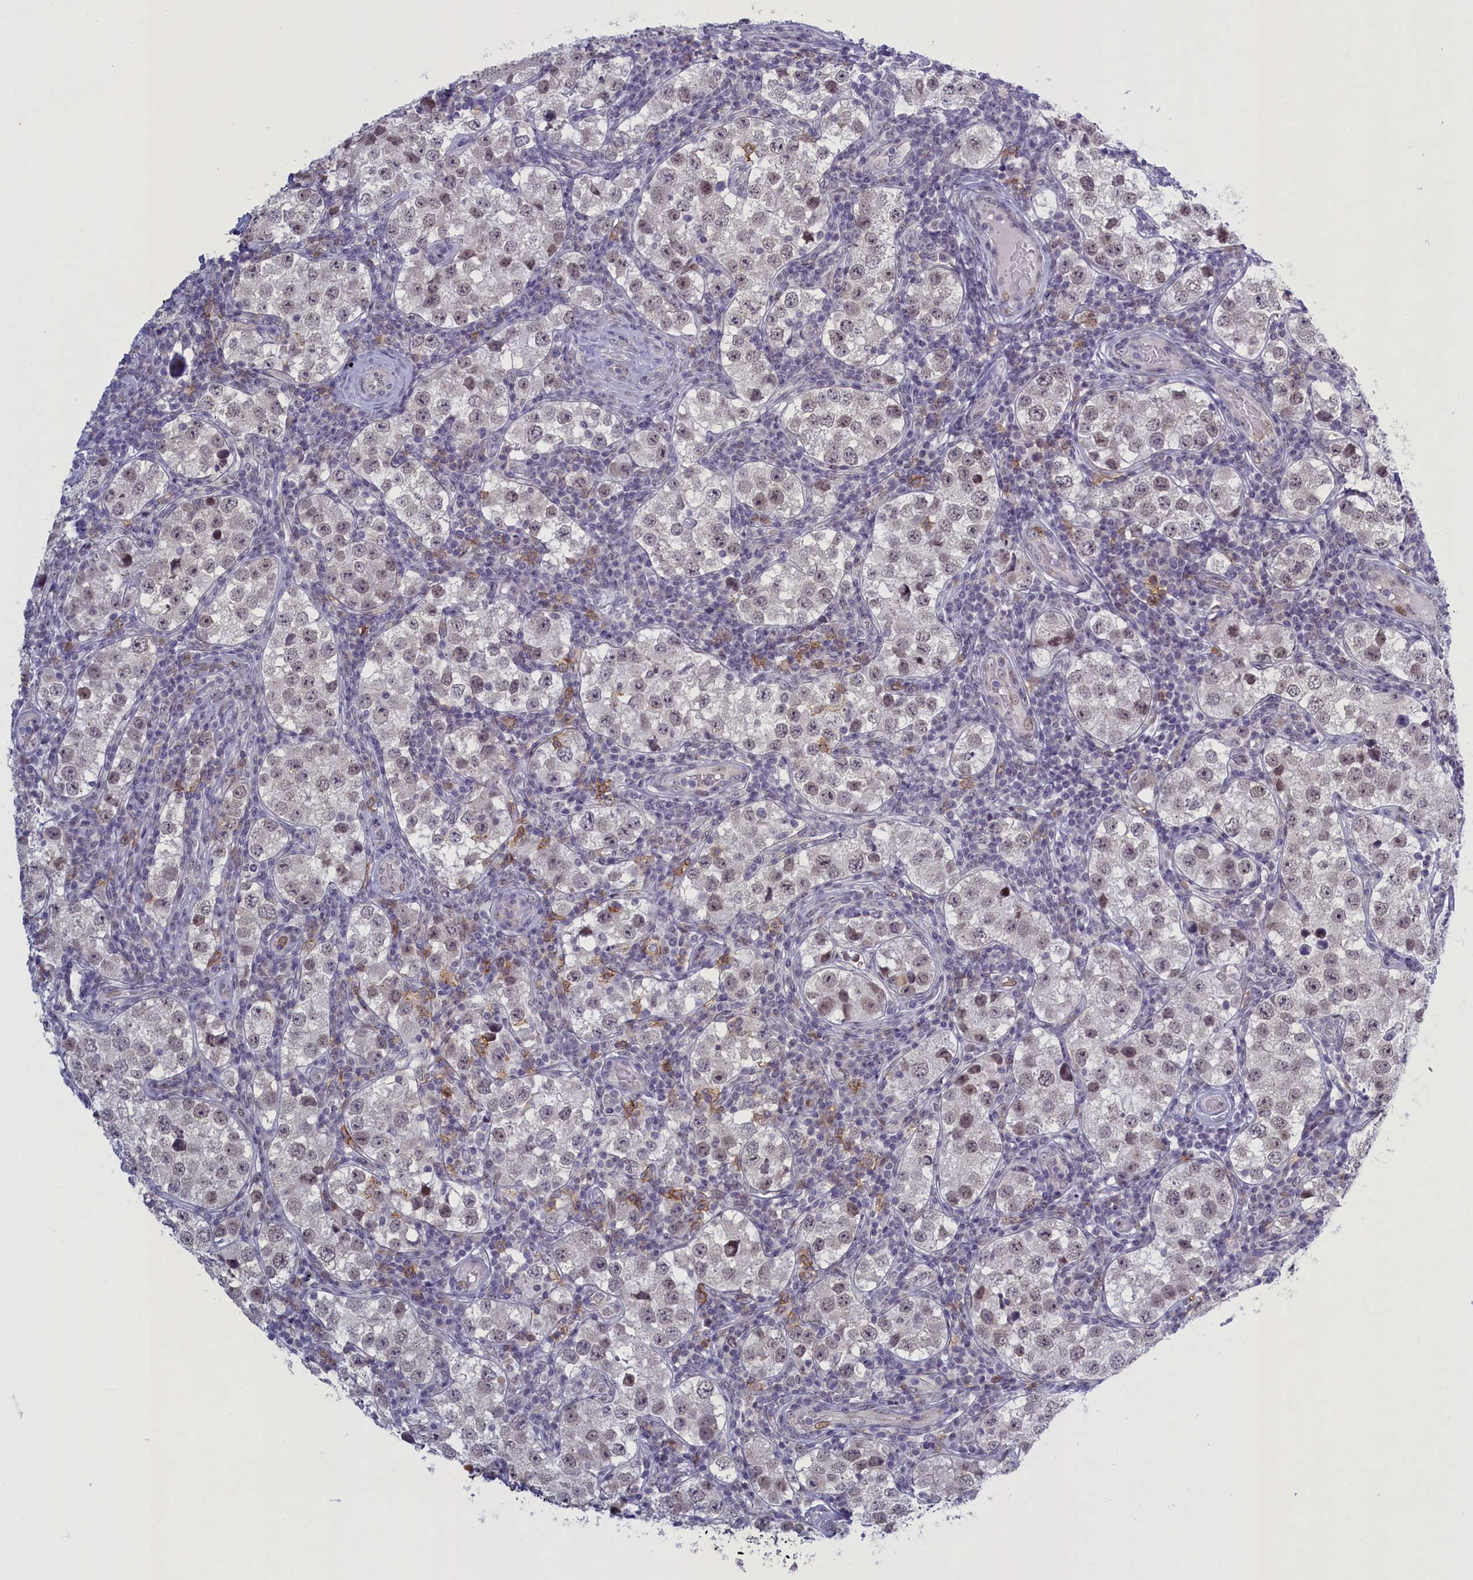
{"staining": {"intensity": "weak", "quantity": "<25%", "location": "nuclear"}, "tissue": "testis cancer", "cell_type": "Tumor cells", "image_type": "cancer", "snomed": [{"axis": "morphology", "description": "Seminoma, NOS"}, {"axis": "topography", "description": "Testis"}], "caption": "A micrograph of human seminoma (testis) is negative for staining in tumor cells. (Immunohistochemistry (ihc), brightfield microscopy, high magnification).", "gene": "ATF7IP2", "patient": {"sex": "male", "age": 34}}